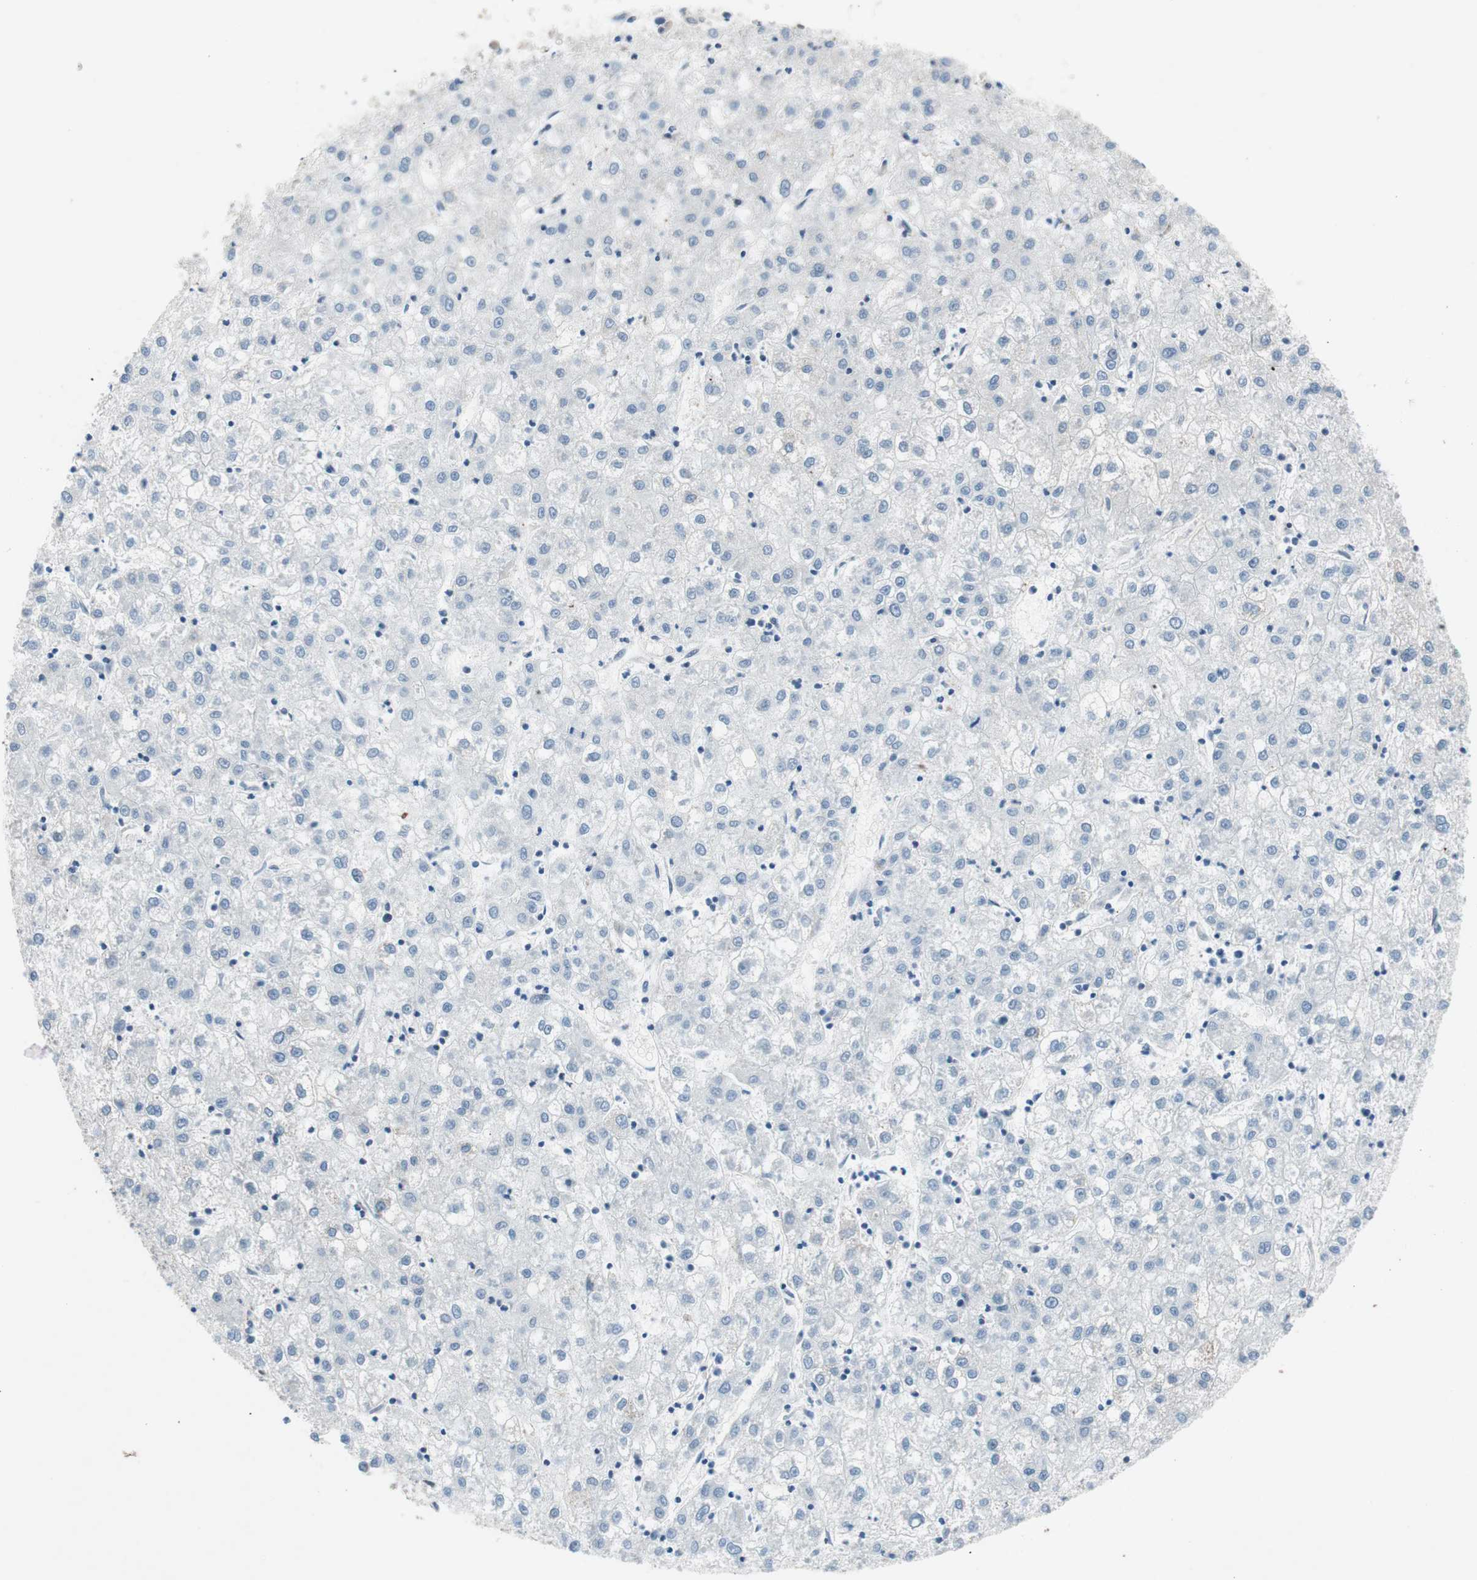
{"staining": {"intensity": "negative", "quantity": "none", "location": "none"}, "tissue": "liver cancer", "cell_type": "Tumor cells", "image_type": "cancer", "snomed": [{"axis": "morphology", "description": "Carcinoma, Hepatocellular, NOS"}, {"axis": "topography", "description": "Liver"}], "caption": "Photomicrograph shows no protein expression in tumor cells of liver cancer tissue.", "gene": "ARNT2", "patient": {"sex": "male", "age": 72}}